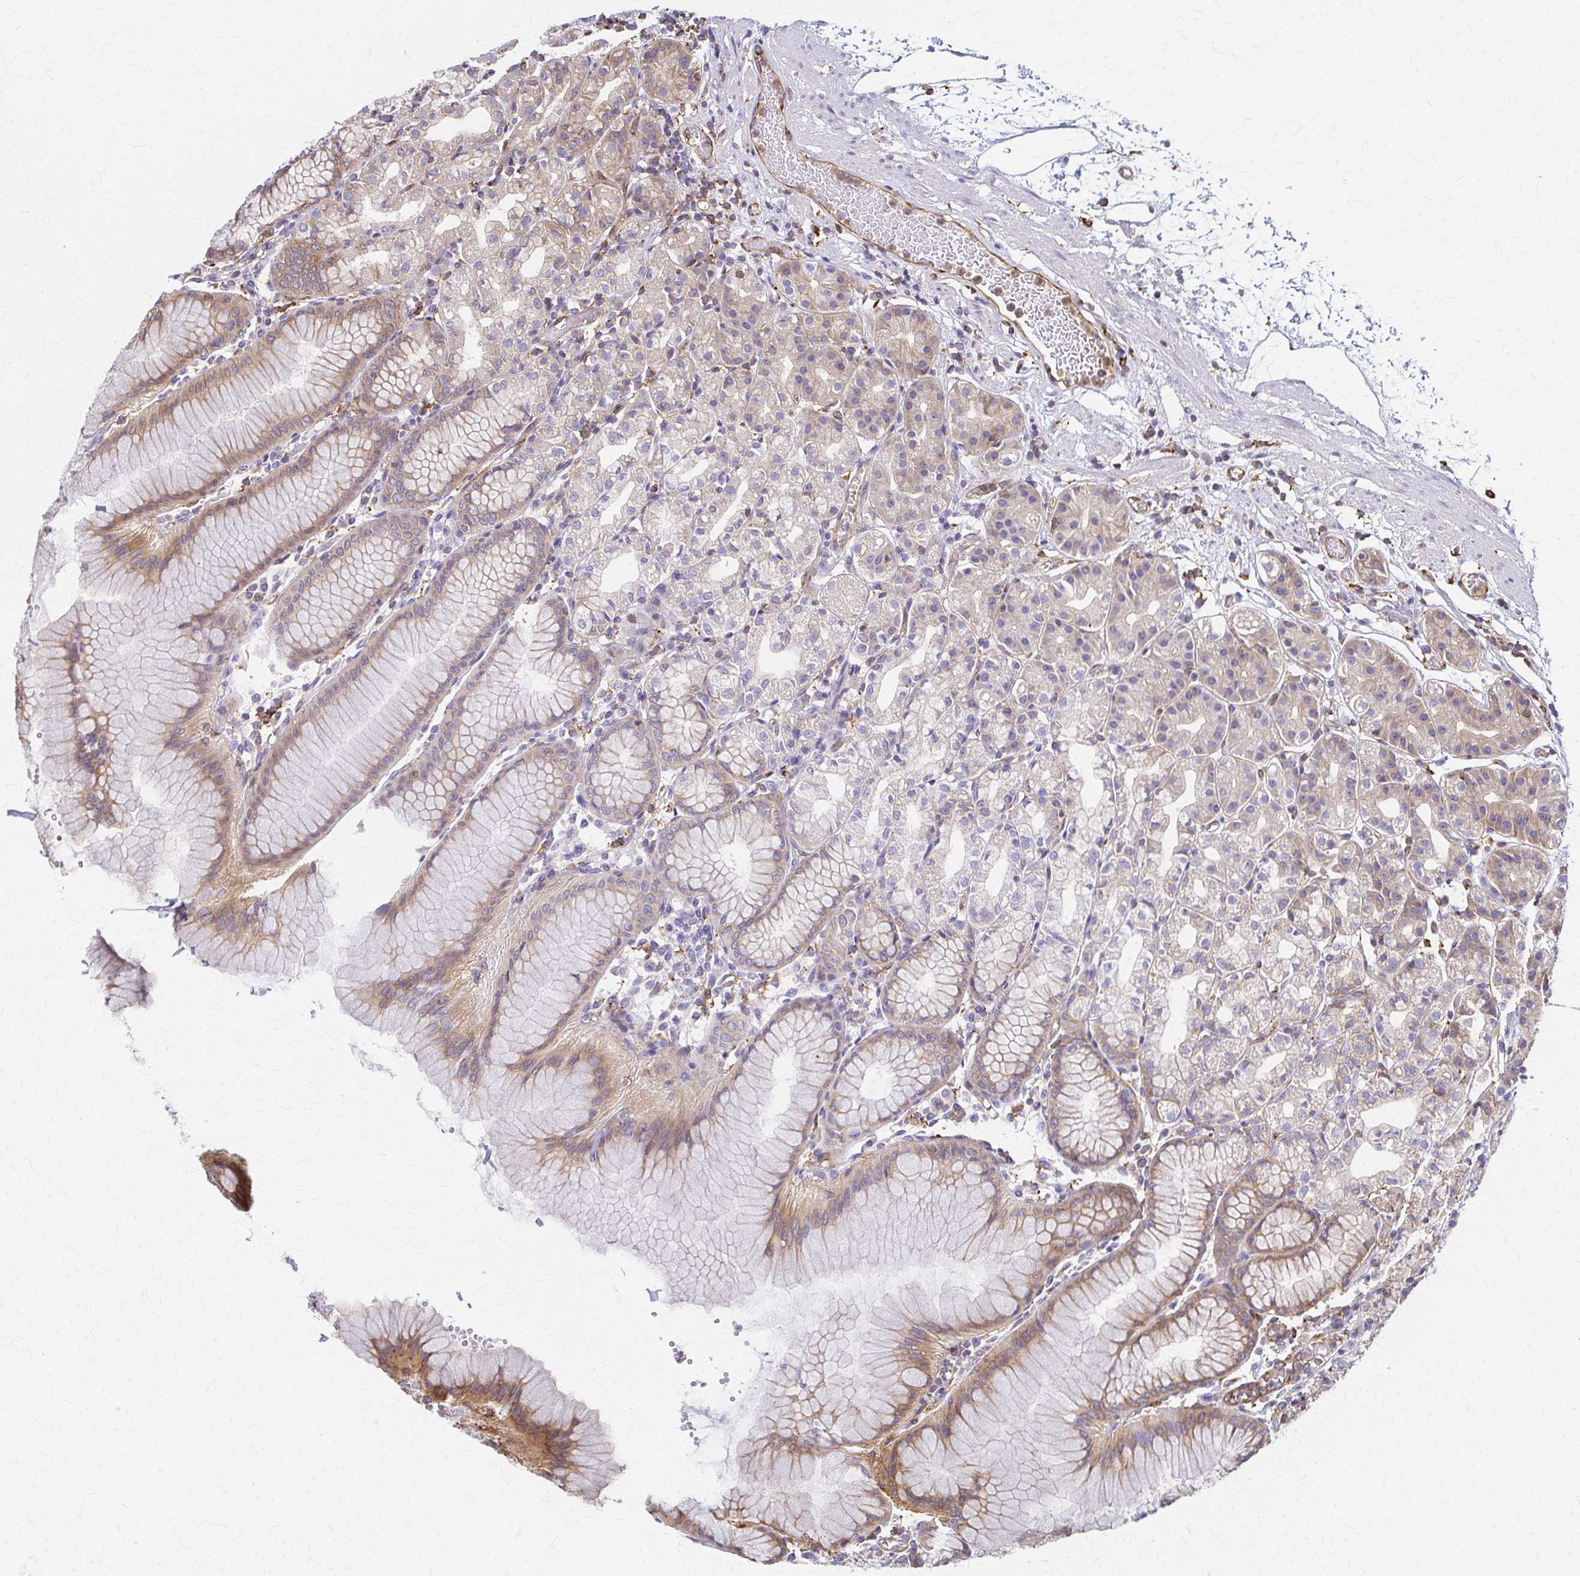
{"staining": {"intensity": "moderate", "quantity": "25%-75%", "location": "cytoplasmic/membranous"}, "tissue": "stomach", "cell_type": "Glandular cells", "image_type": "normal", "snomed": [{"axis": "morphology", "description": "Normal tissue, NOS"}, {"axis": "topography", "description": "Stomach"}], "caption": "Immunohistochemical staining of normal human stomach reveals moderate cytoplasmic/membranous protein staining in approximately 25%-75% of glandular cells.", "gene": "WASF2", "patient": {"sex": "female", "age": 57}}